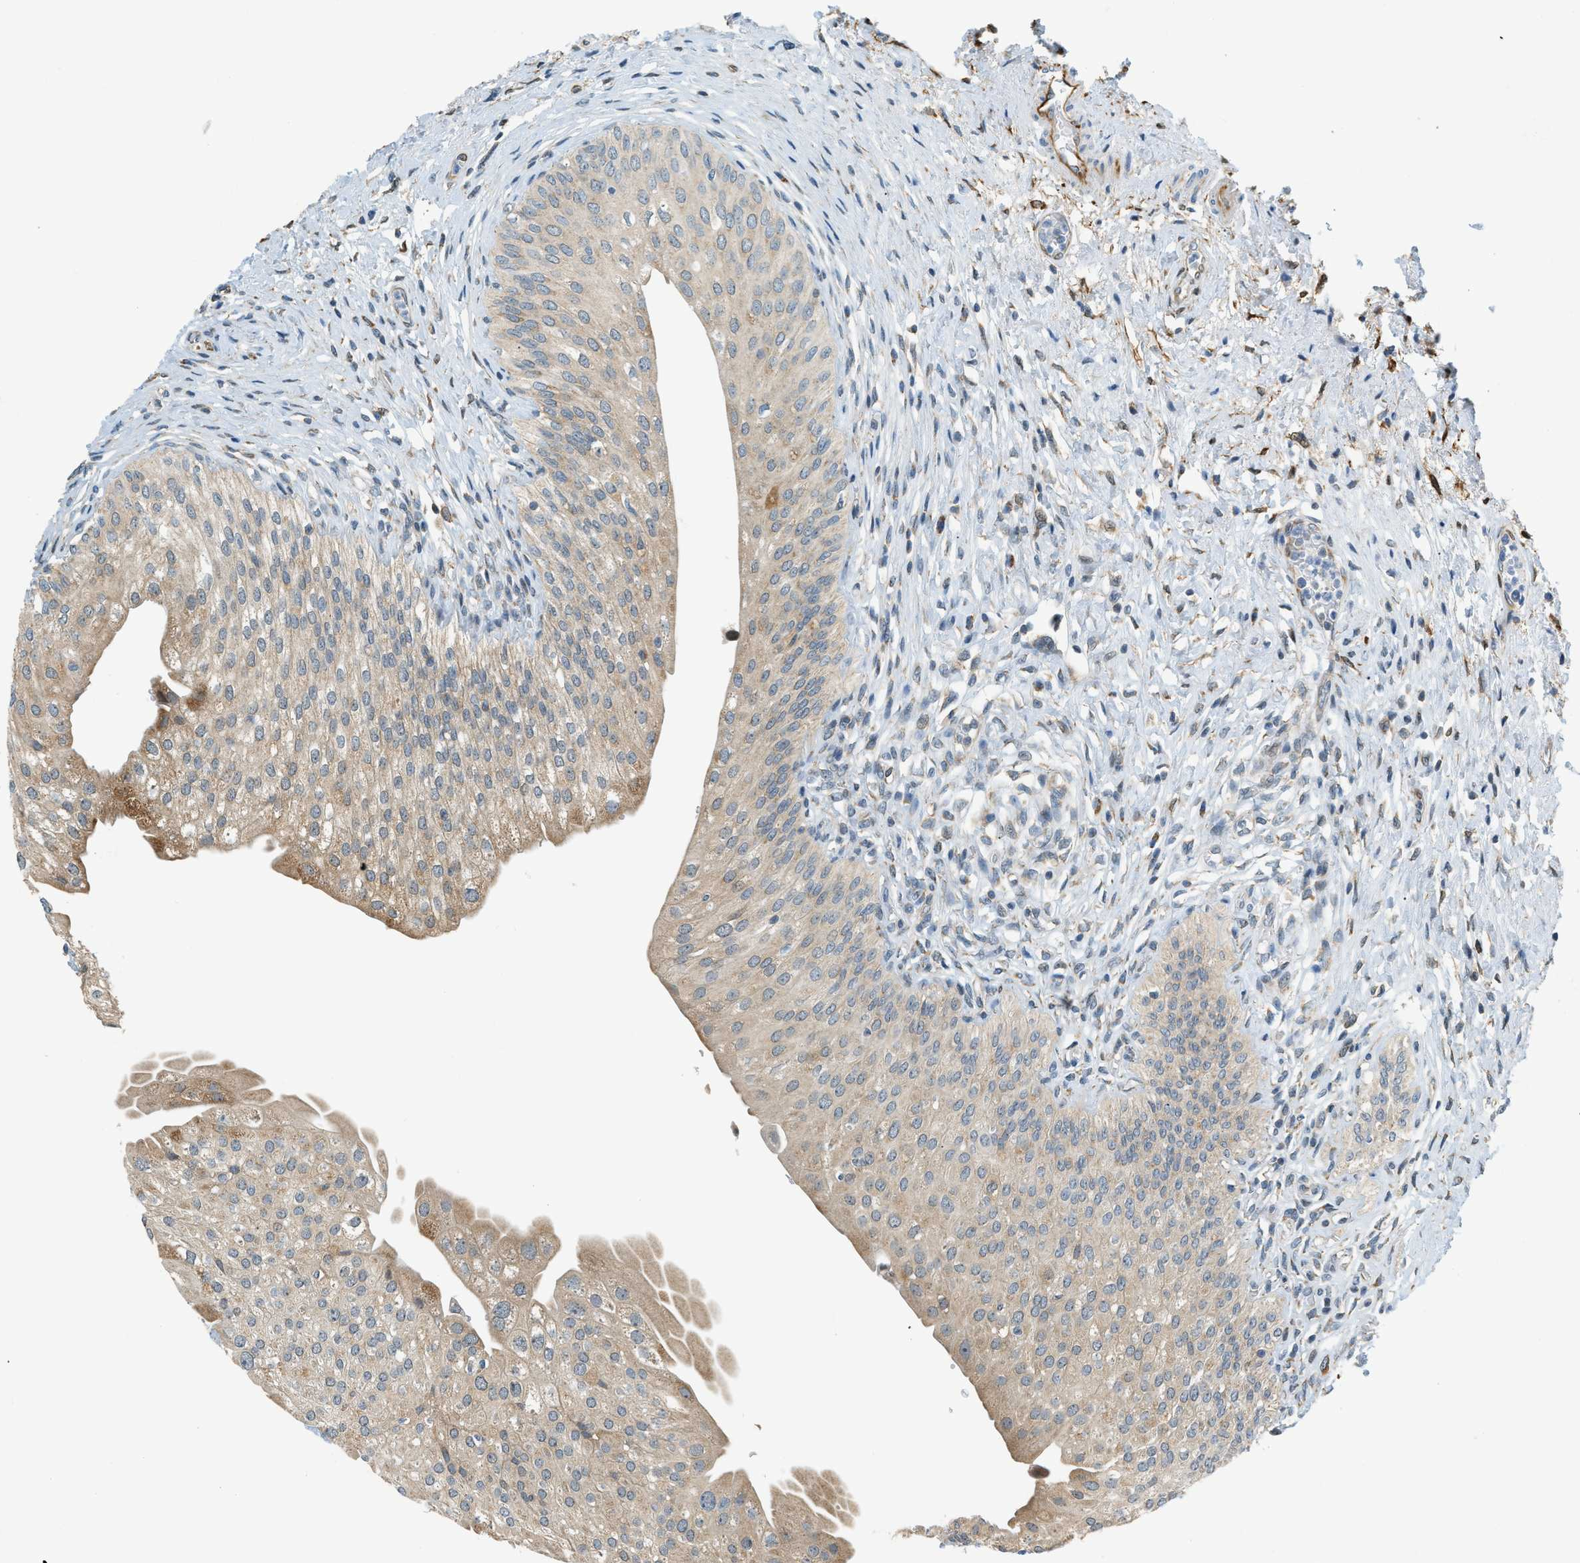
{"staining": {"intensity": "weak", "quantity": ">75%", "location": "cytoplasmic/membranous"}, "tissue": "urinary bladder", "cell_type": "Urothelial cells", "image_type": "normal", "snomed": [{"axis": "morphology", "description": "Normal tissue, NOS"}, {"axis": "topography", "description": "Urinary bladder"}], "caption": "Protein positivity by immunohistochemistry (IHC) demonstrates weak cytoplasmic/membranous staining in about >75% of urothelial cells in normal urinary bladder. The staining was performed using DAB to visualize the protein expression in brown, while the nuclei were stained in blue with hematoxylin (Magnification: 20x).", "gene": "PIGG", "patient": {"sex": "male", "age": 46}}